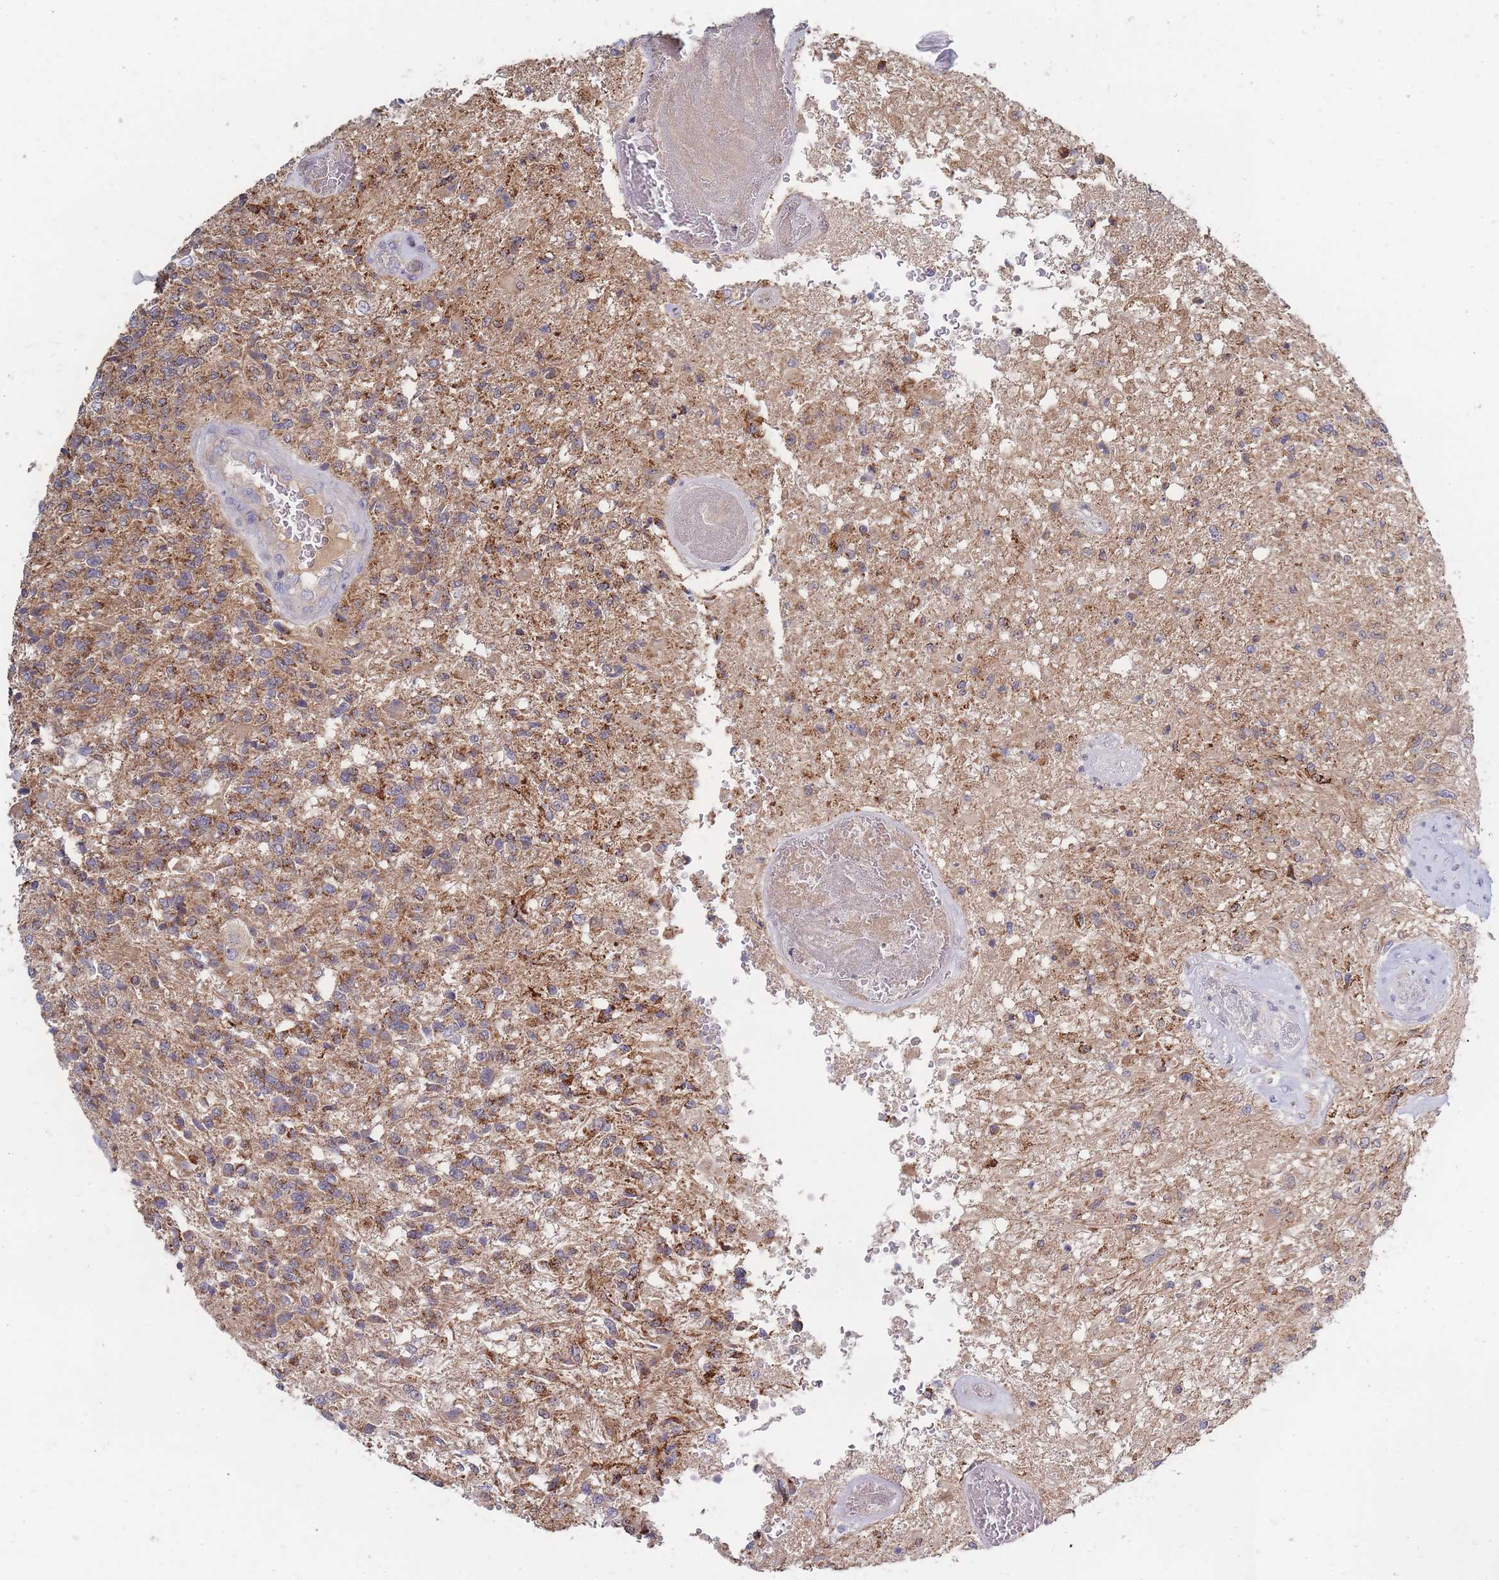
{"staining": {"intensity": "weak", "quantity": "25%-75%", "location": "cytoplasmic/membranous"}, "tissue": "glioma", "cell_type": "Tumor cells", "image_type": "cancer", "snomed": [{"axis": "morphology", "description": "Glioma, malignant, High grade"}, {"axis": "topography", "description": "Brain"}], "caption": "Immunohistochemistry (IHC) photomicrograph of high-grade glioma (malignant) stained for a protein (brown), which exhibits low levels of weak cytoplasmic/membranous staining in approximately 25%-75% of tumor cells.", "gene": "NUB1", "patient": {"sex": "male", "age": 56}}